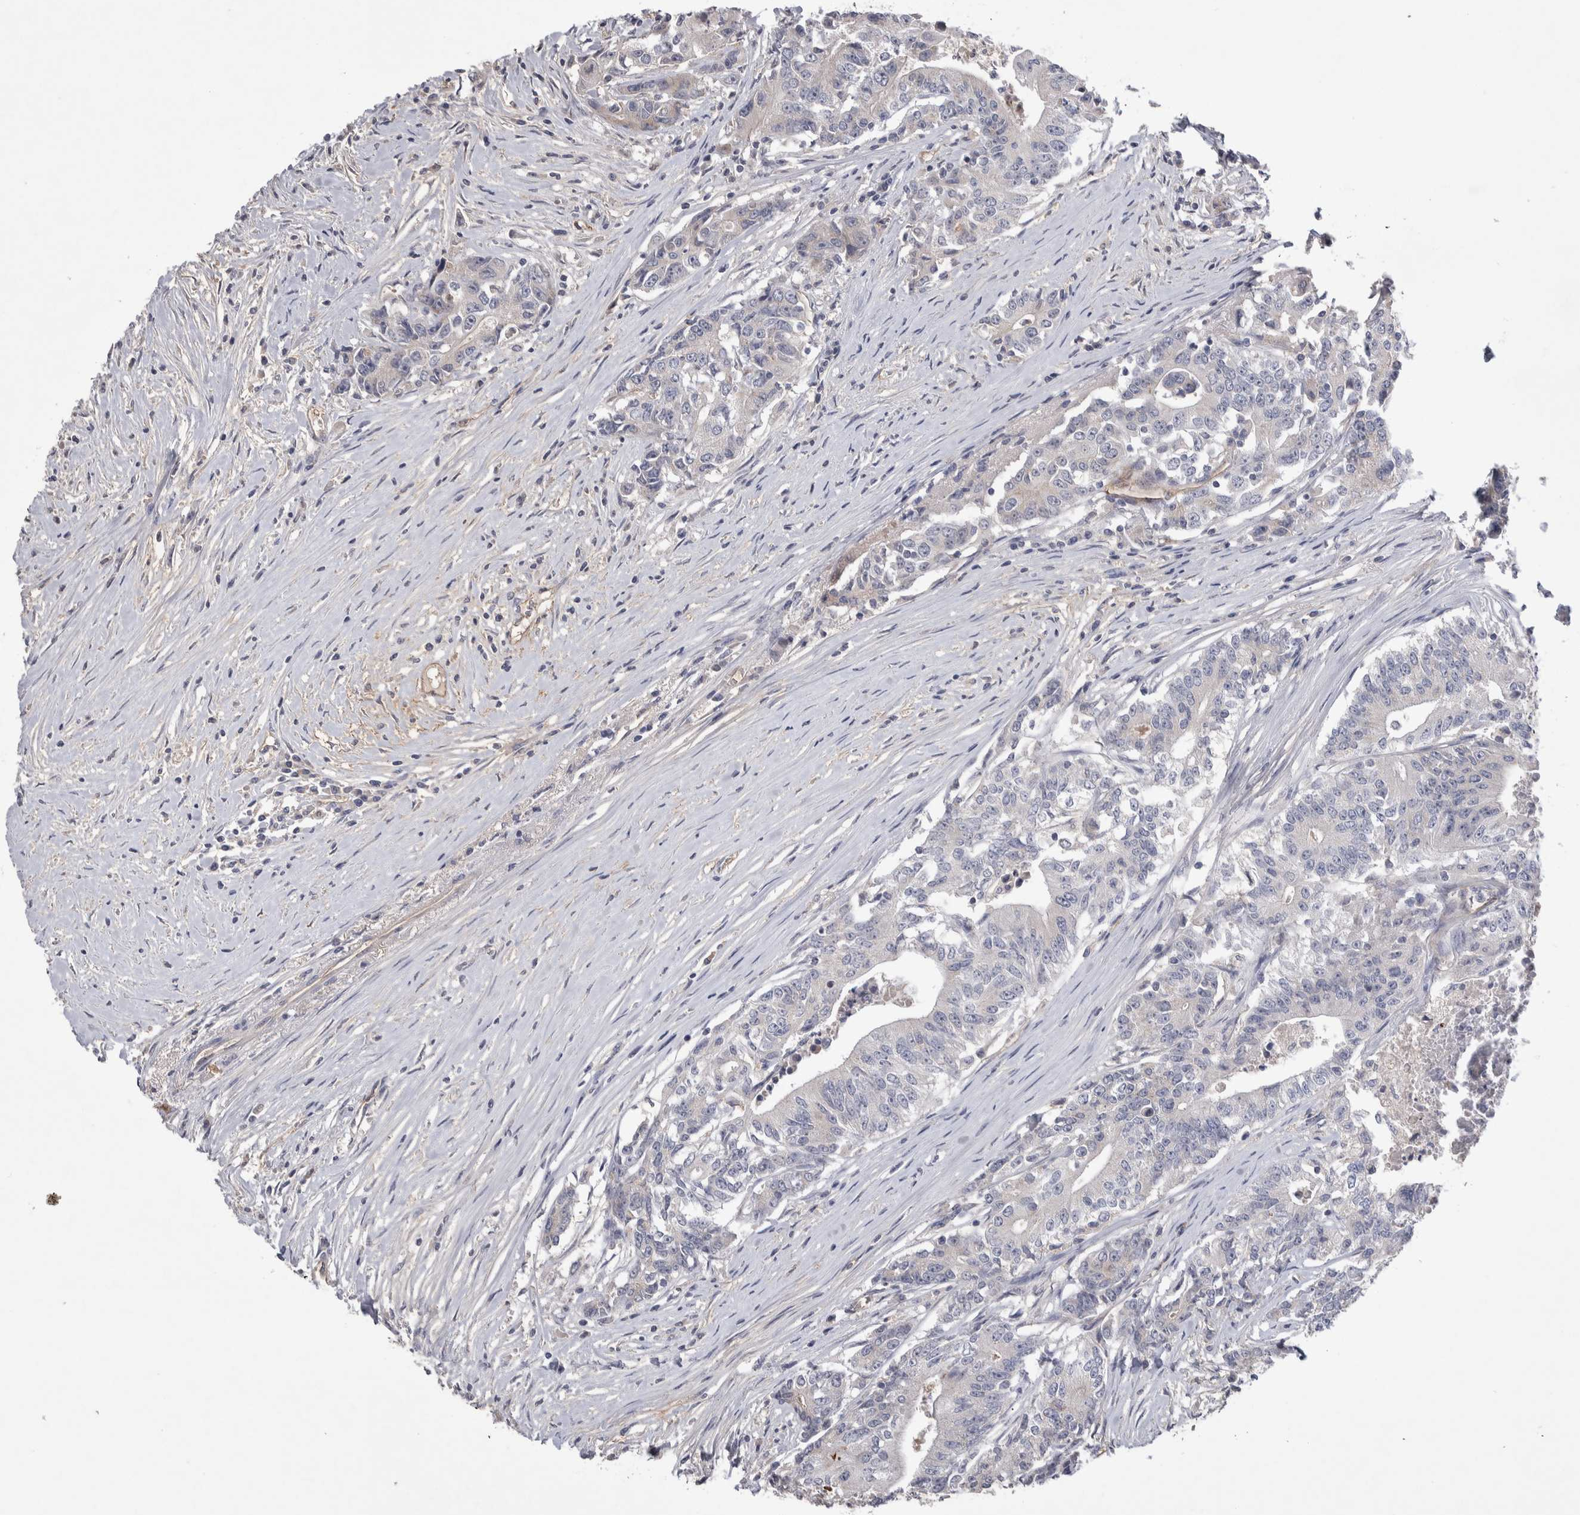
{"staining": {"intensity": "negative", "quantity": "none", "location": "none"}, "tissue": "colorectal cancer", "cell_type": "Tumor cells", "image_type": "cancer", "snomed": [{"axis": "morphology", "description": "Adenocarcinoma, NOS"}, {"axis": "topography", "description": "Colon"}], "caption": "Immunohistochemistry (IHC) of human adenocarcinoma (colorectal) demonstrates no positivity in tumor cells.", "gene": "CEP131", "patient": {"sex": "female", "age": 77}}